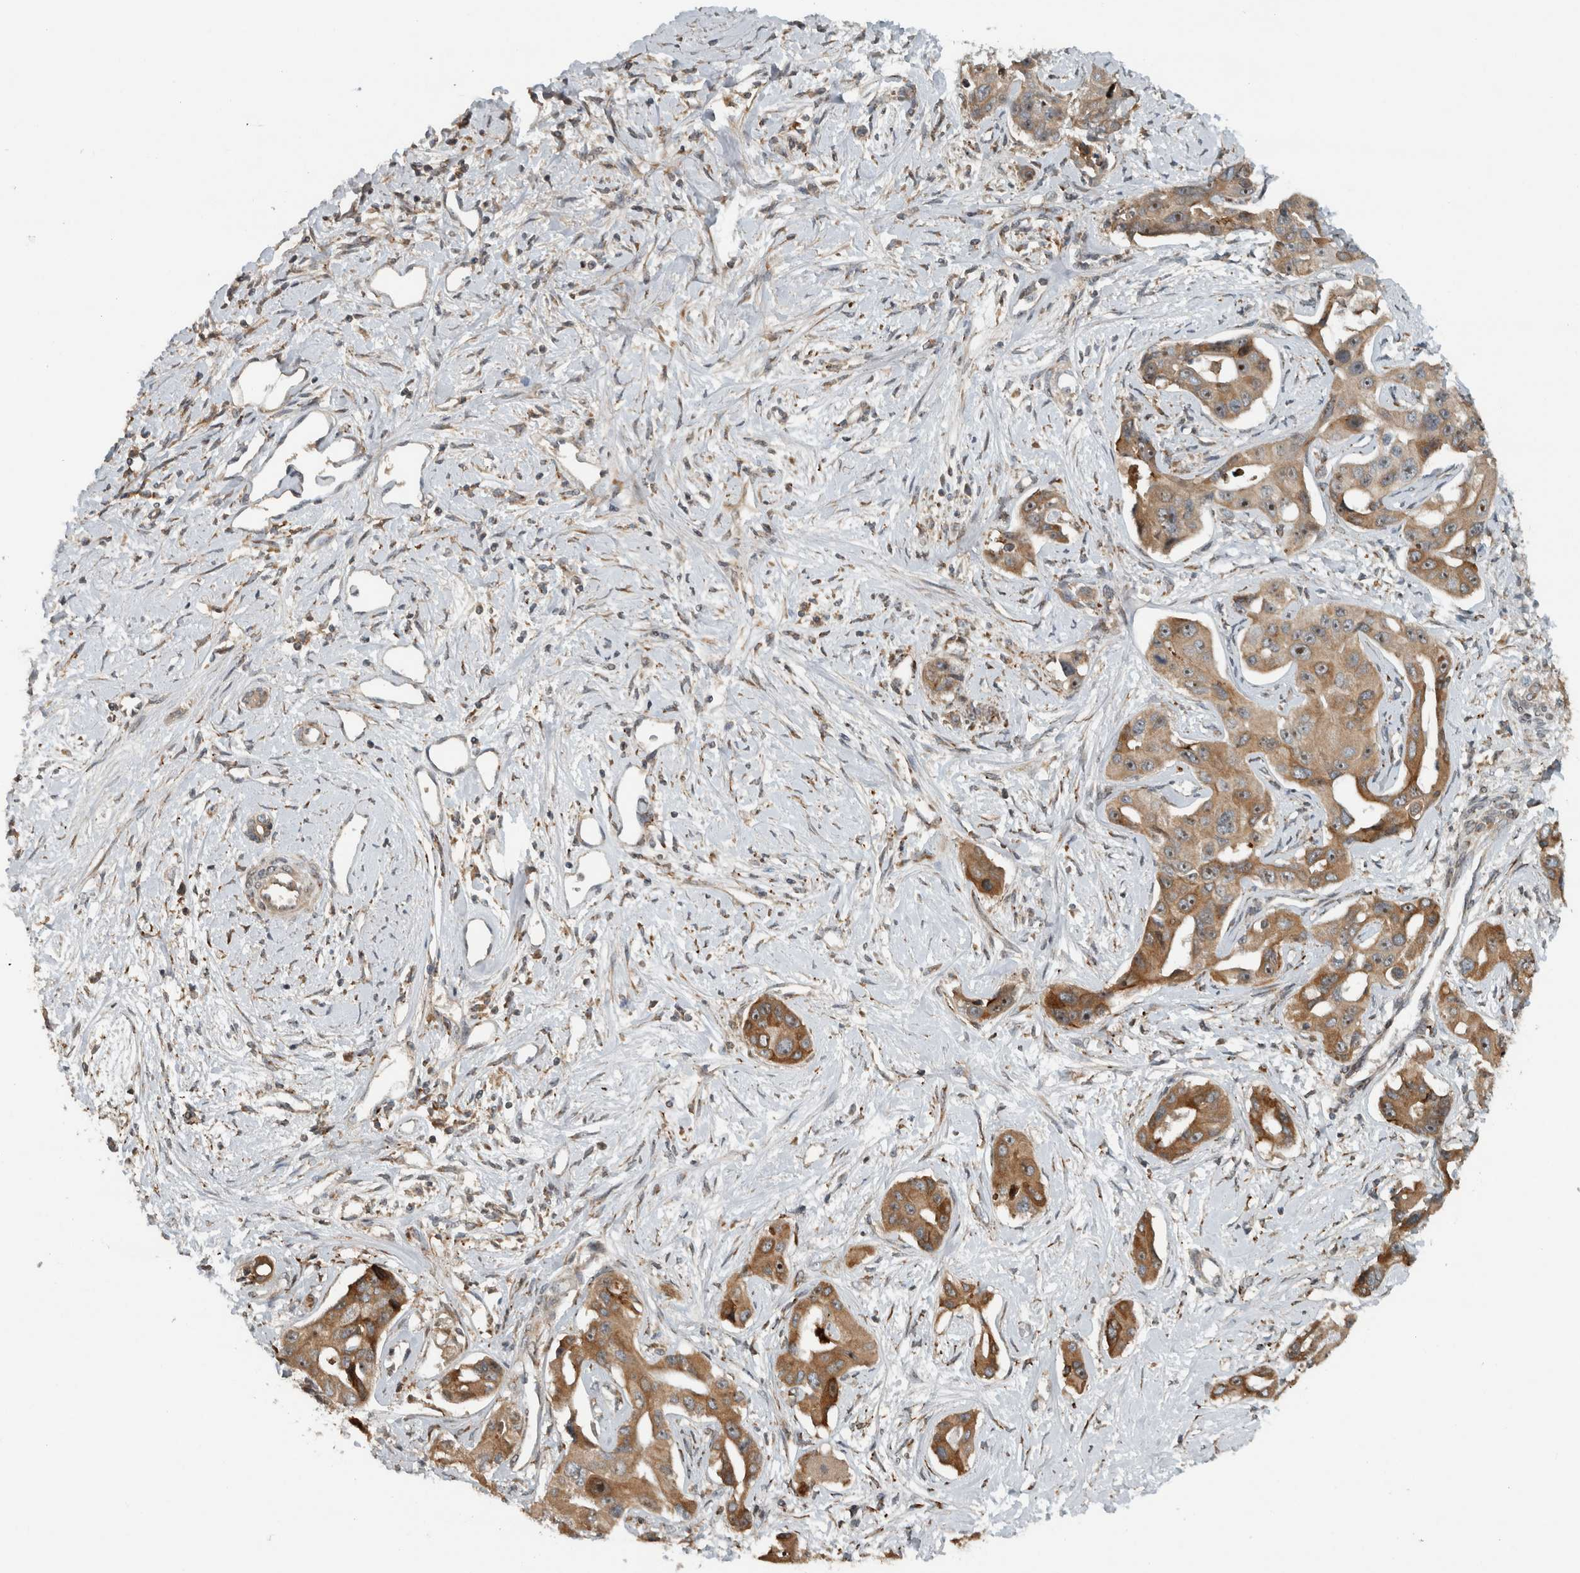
{"staining": {"intensity": "moderate", "quantity": ">75%", "location": "cytoplasmic/membranous,nuclear"}, "tissue": "liver cancer", "cell_type": "Tumor cells", "image_type": "cancer", "snomed": [{"axis": "morphology", "description": "Cholangiocarcinoma"}, {"axis": "topography", "description": "Liver"}], "caption": "Protein expression analysis of cholangiocarcinoma (liver) demonstrates moderate cytoplasmic/membranous and nuclear staining in approximately >75% of tumor cells.", "gene": "GPR137B", "patient": {"sex": "male", "age": 59}}